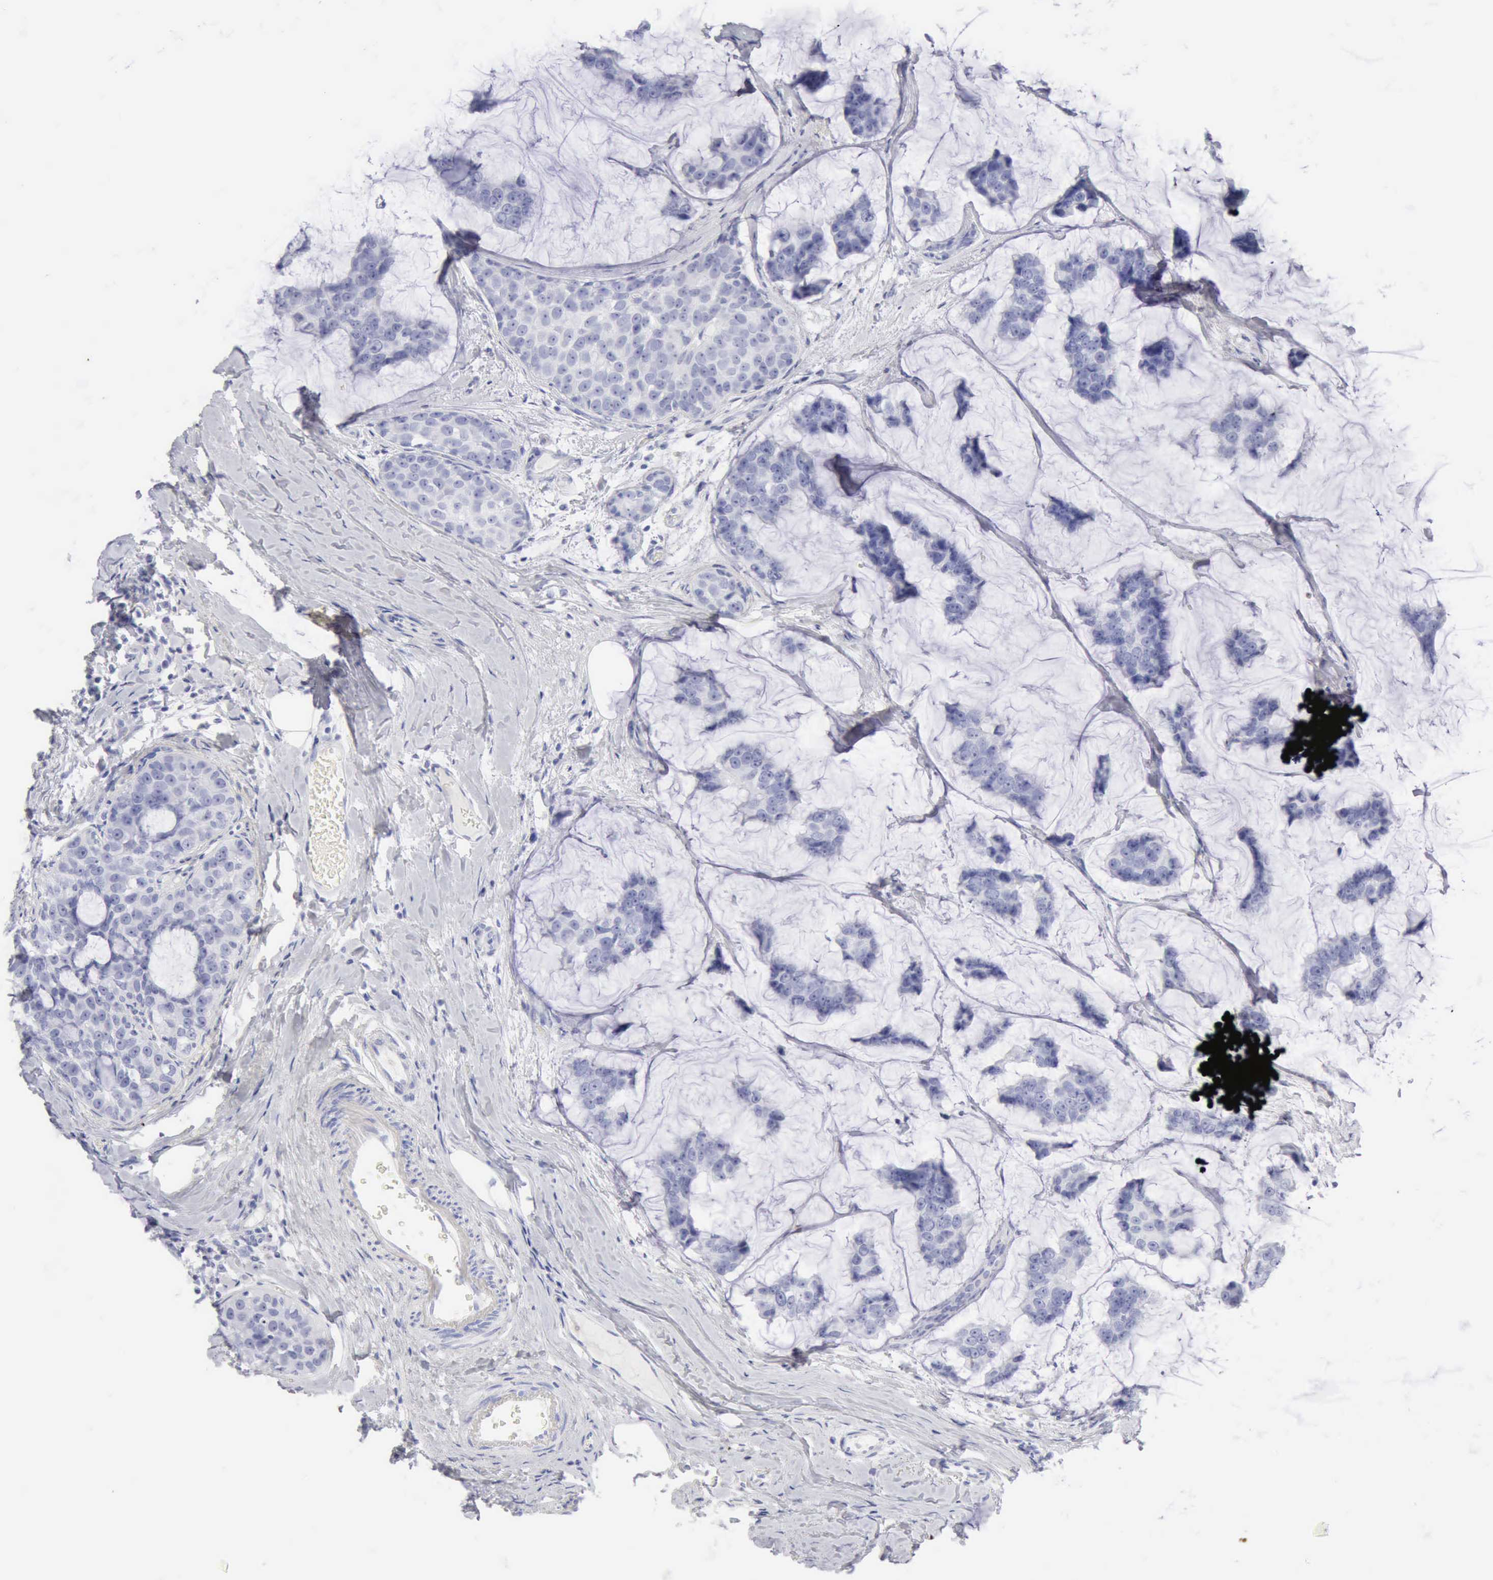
{"staining": {"intensity": "negative", "quantity": "none", "location": "none"}, "tissue": "breast cancer", "cell_type": "Tumor cells", "image_type": "cancer", "snomed": [{"axis": "morphology", "description": "Normal tissue, NOS"}, {"axis": "morphology", "description": "Duct carcinoma"}, {"axis": "topography", "description": "Breast"}], "caption": "Immunohistochemistry of breast cancer (invasive ductal carcinoma) displays no staining in tumor cells.", "gene": "KRT10", "patient": {"sex": "female", "age": 50}}